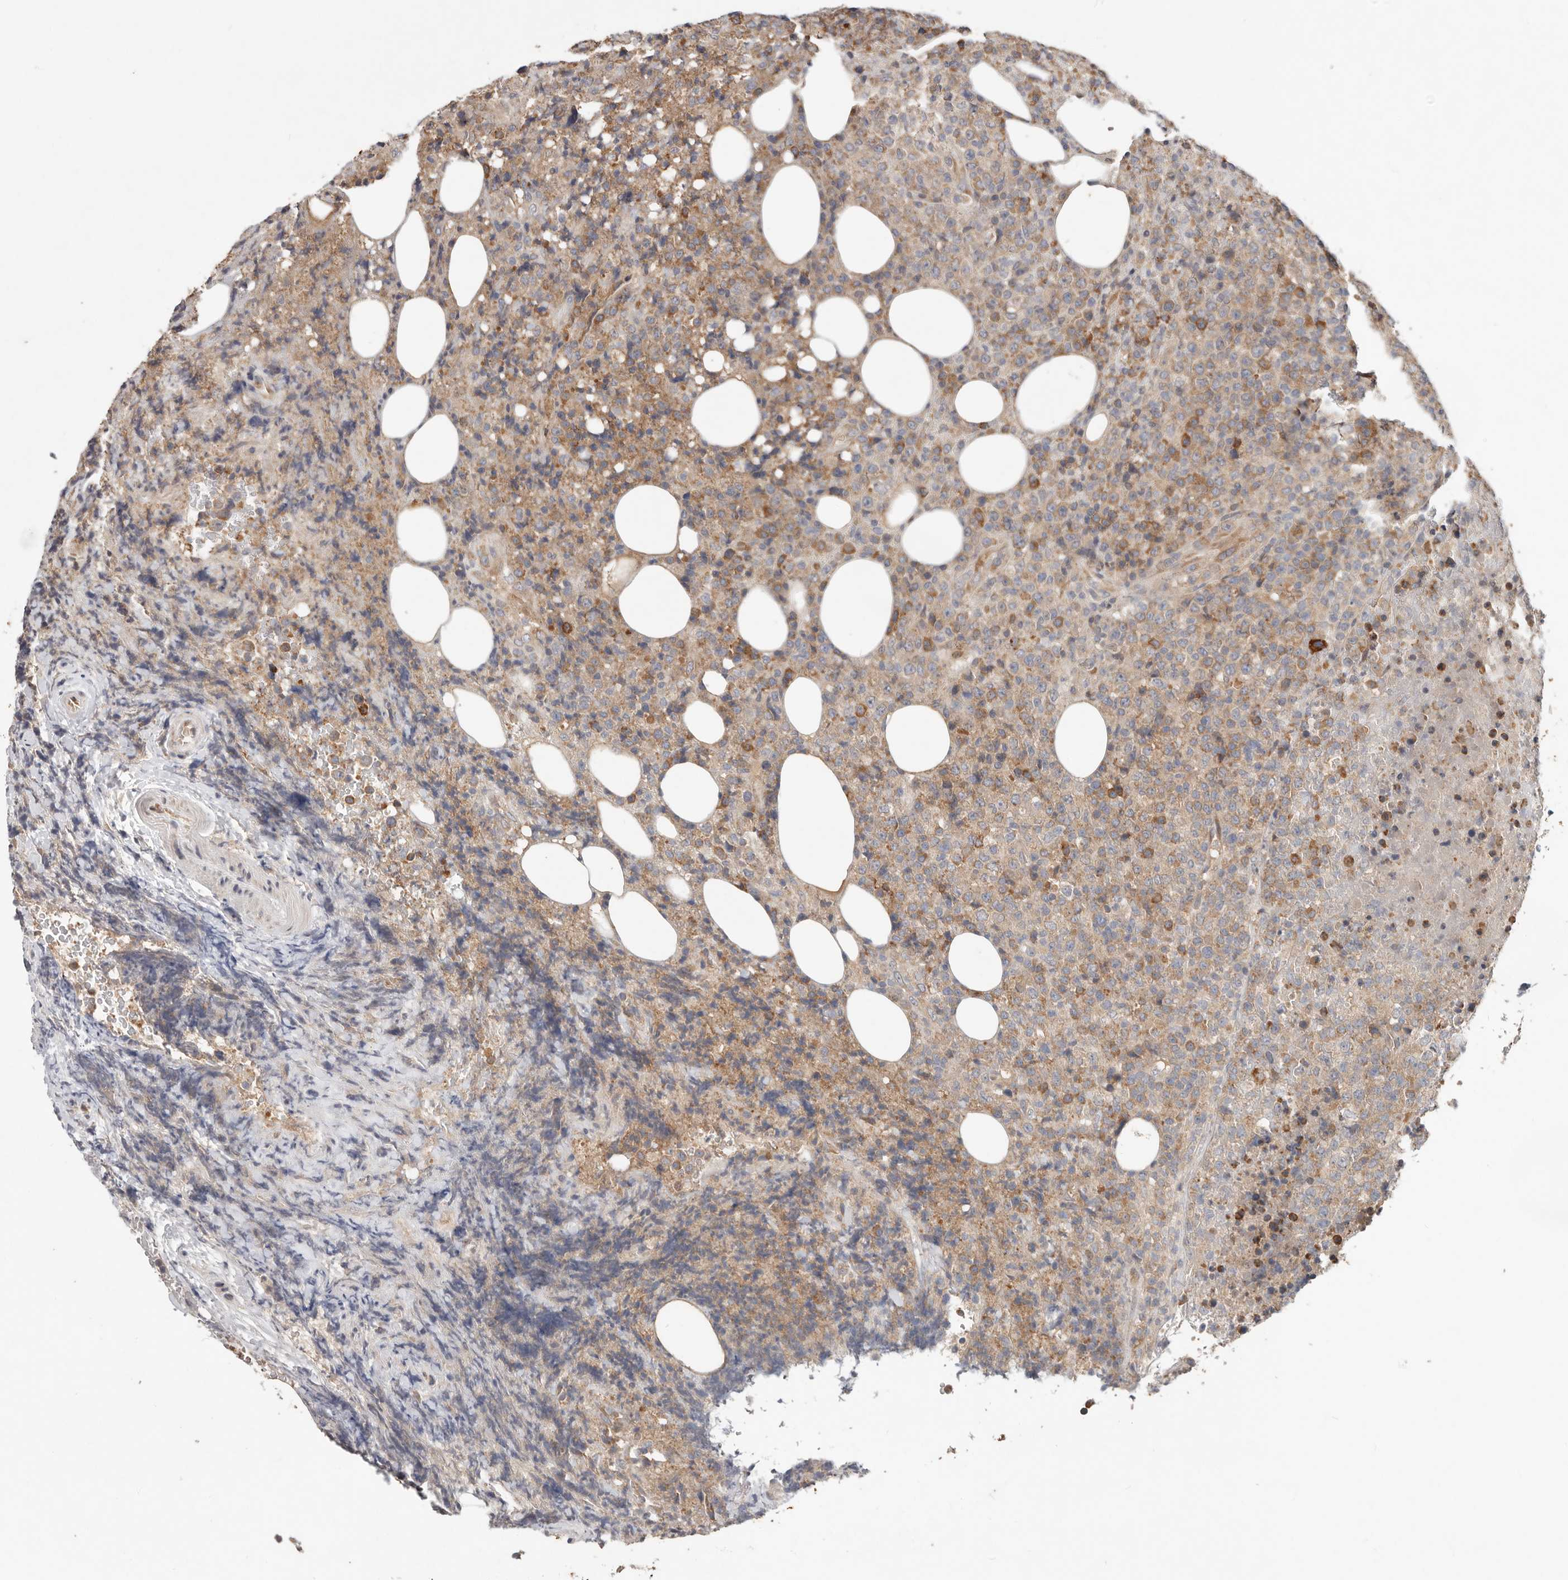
{"staining": {"intensity": "moderate", "quantity": ">75%", "location": "cytoplasmic/membranous"}, "tissue": "lymphoma", "cell_type": "Tumor cells", "image_type": "cancer", "snomed": [{"axis": "morphology", "description": "Malignant lymphoma, non-Hodgkin's type, High grade"}, {"axis": "topography", "description": "Lymph node"}], "caption": "This photomicrograph reveals IHC staining of lymphoma, with medium moderate cytoplasmic/membranous positivity in approximately >75% of tumor cells.", "gene": "WDR77", "patient": {"sex": "male", "age": 13}}